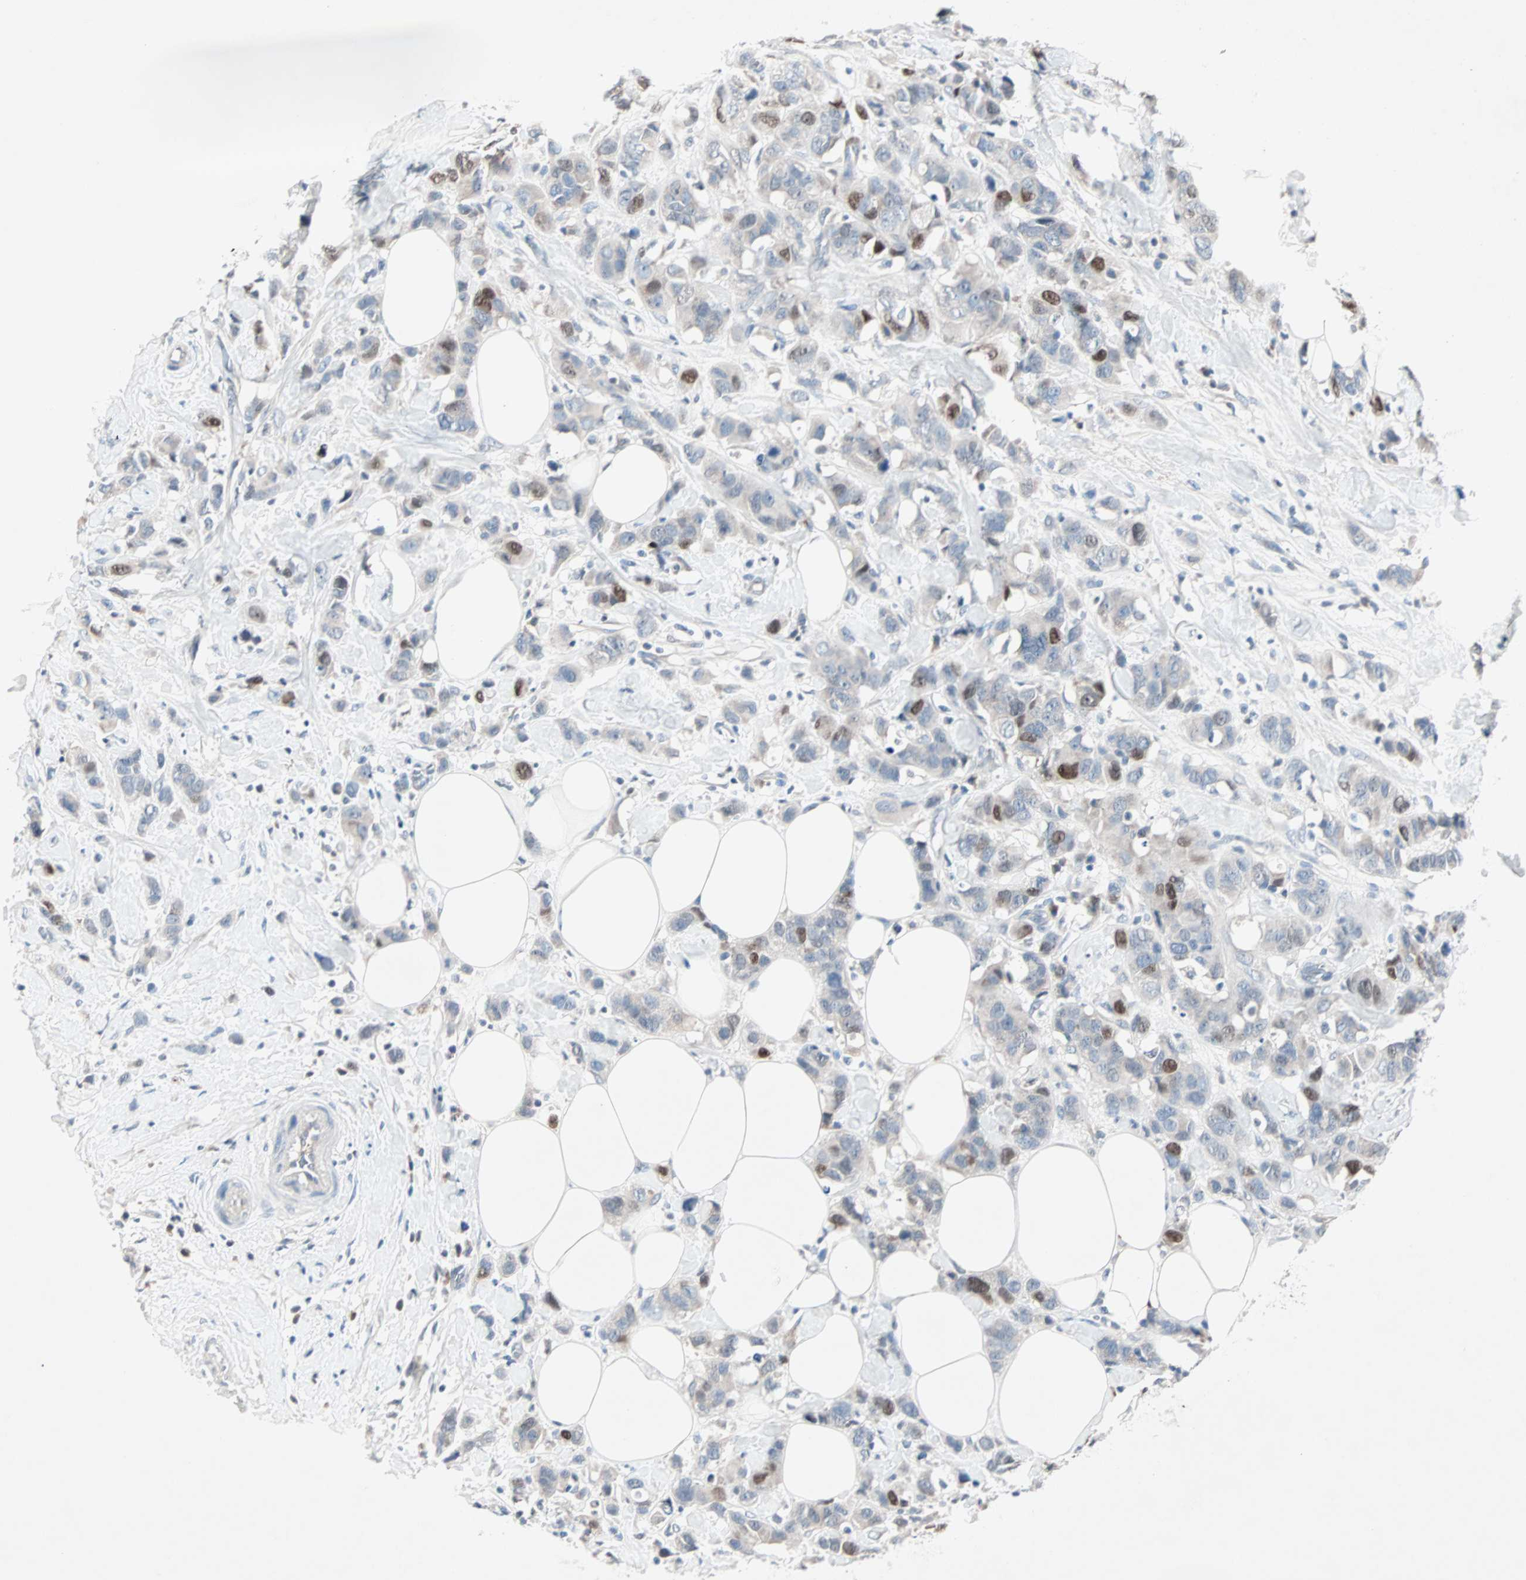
{"staining": {"intensity": "strong", "quantity": "<25%", "location": "nuclear"}, "tissue": "breast cancer", "cell_type": "Tumor cells", "image_type": "cancer", "snomed": [{"axis": "morphology", "description": "Normal tissue, NOS"}, {"axis": "morphology", "description": "Duct carcinoma"}, {"axis": "topography", "description": "Breast"}], "caption": "Breast infiltrating ductal carcinoma stained with DAB (3,3'-diaminobenzidine) IHC demonstrates medium levels of strong nuclear staining in approximately <25% of tumor cells. (Brightfield microscopy of DAB IHC at high magnification).", "gene": "CCNE2", "patient": {"sex": "female", "age": 50}}